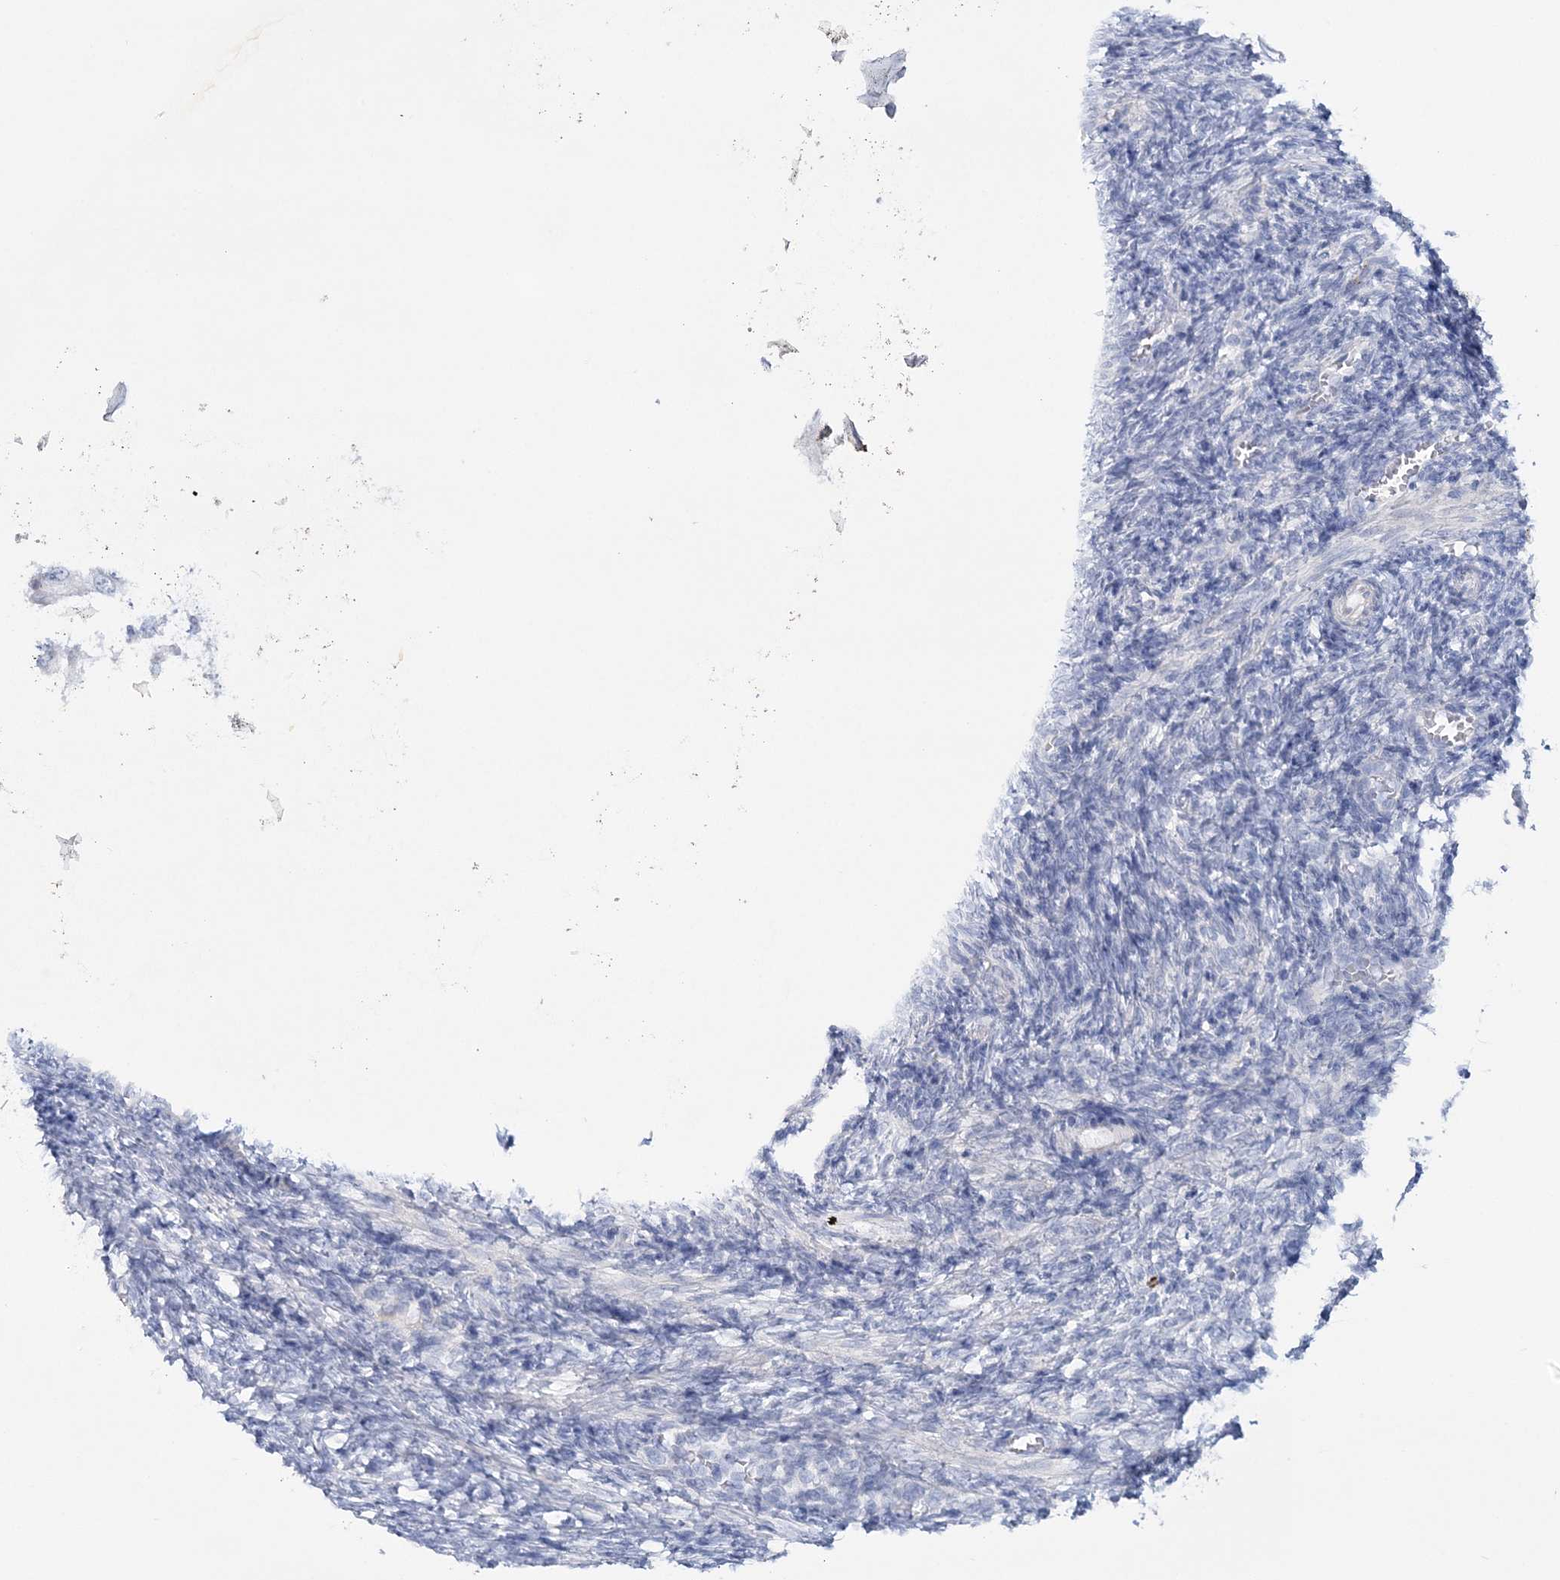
{"staining": {"intensity": "negative", "quantity": "none", "location": "none"}, "tissue": "ovary", "cell_type": "Follicle cells", "image_type": "normal", "snomed": [{"axis": "morphology", "description": "Normal tissue, NOS"}, {"axis": "topography", "description": "Ovary"}], "caption": "Immunohistochemical staining of normal human ovary demonstrates no significant expression in follicle cells. The staining was performed using DAB to visualize the protein expression in brown, while the nuclei were stained in blue with hematoxylin (Magnification: 20x).", "gene": "WDSUB1", "patient": {"sex": "female", "age": 27}}